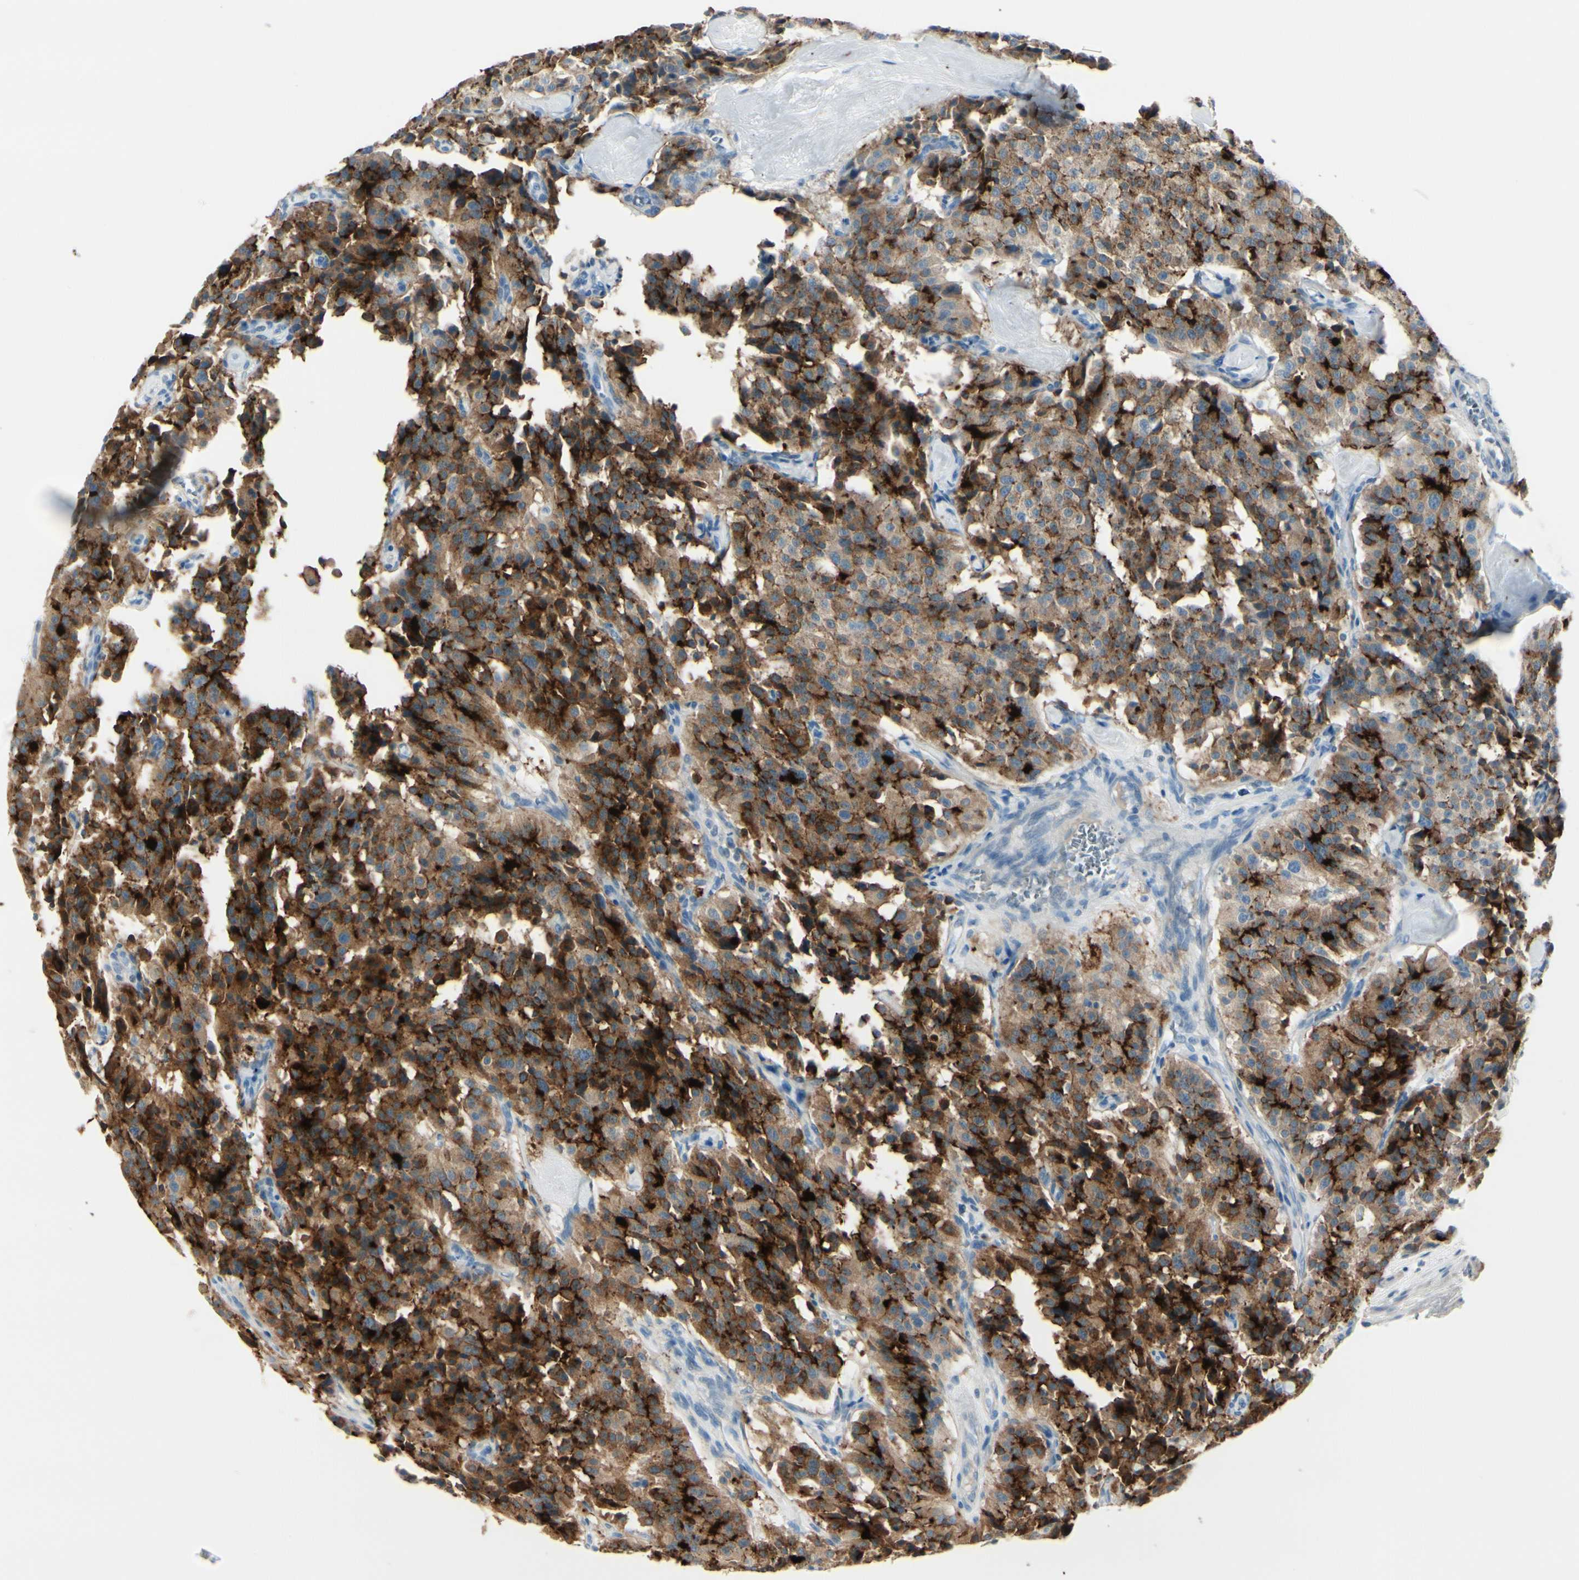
{"staining": {"intensity": "strong", "quantity": ">75%", "location": "cytoplasmic/membranous"}, "tissue": "carcinoid", "cell_type": "Tumor cells", "image_type": "cancer", "snomed": [{"axis": "morphology", "description": "Carcinoid, malignant, NOS"}, {"axis": "topography", "description": "Lung"}], "caption": "Carcinoid (malignant) stained for a protein (brown) shows strong cytoplasmic/membranous positive expression in about >75% of tumor cells.", "gene": "CDHR5", "patient": {"sex": "male", "age": 30}}